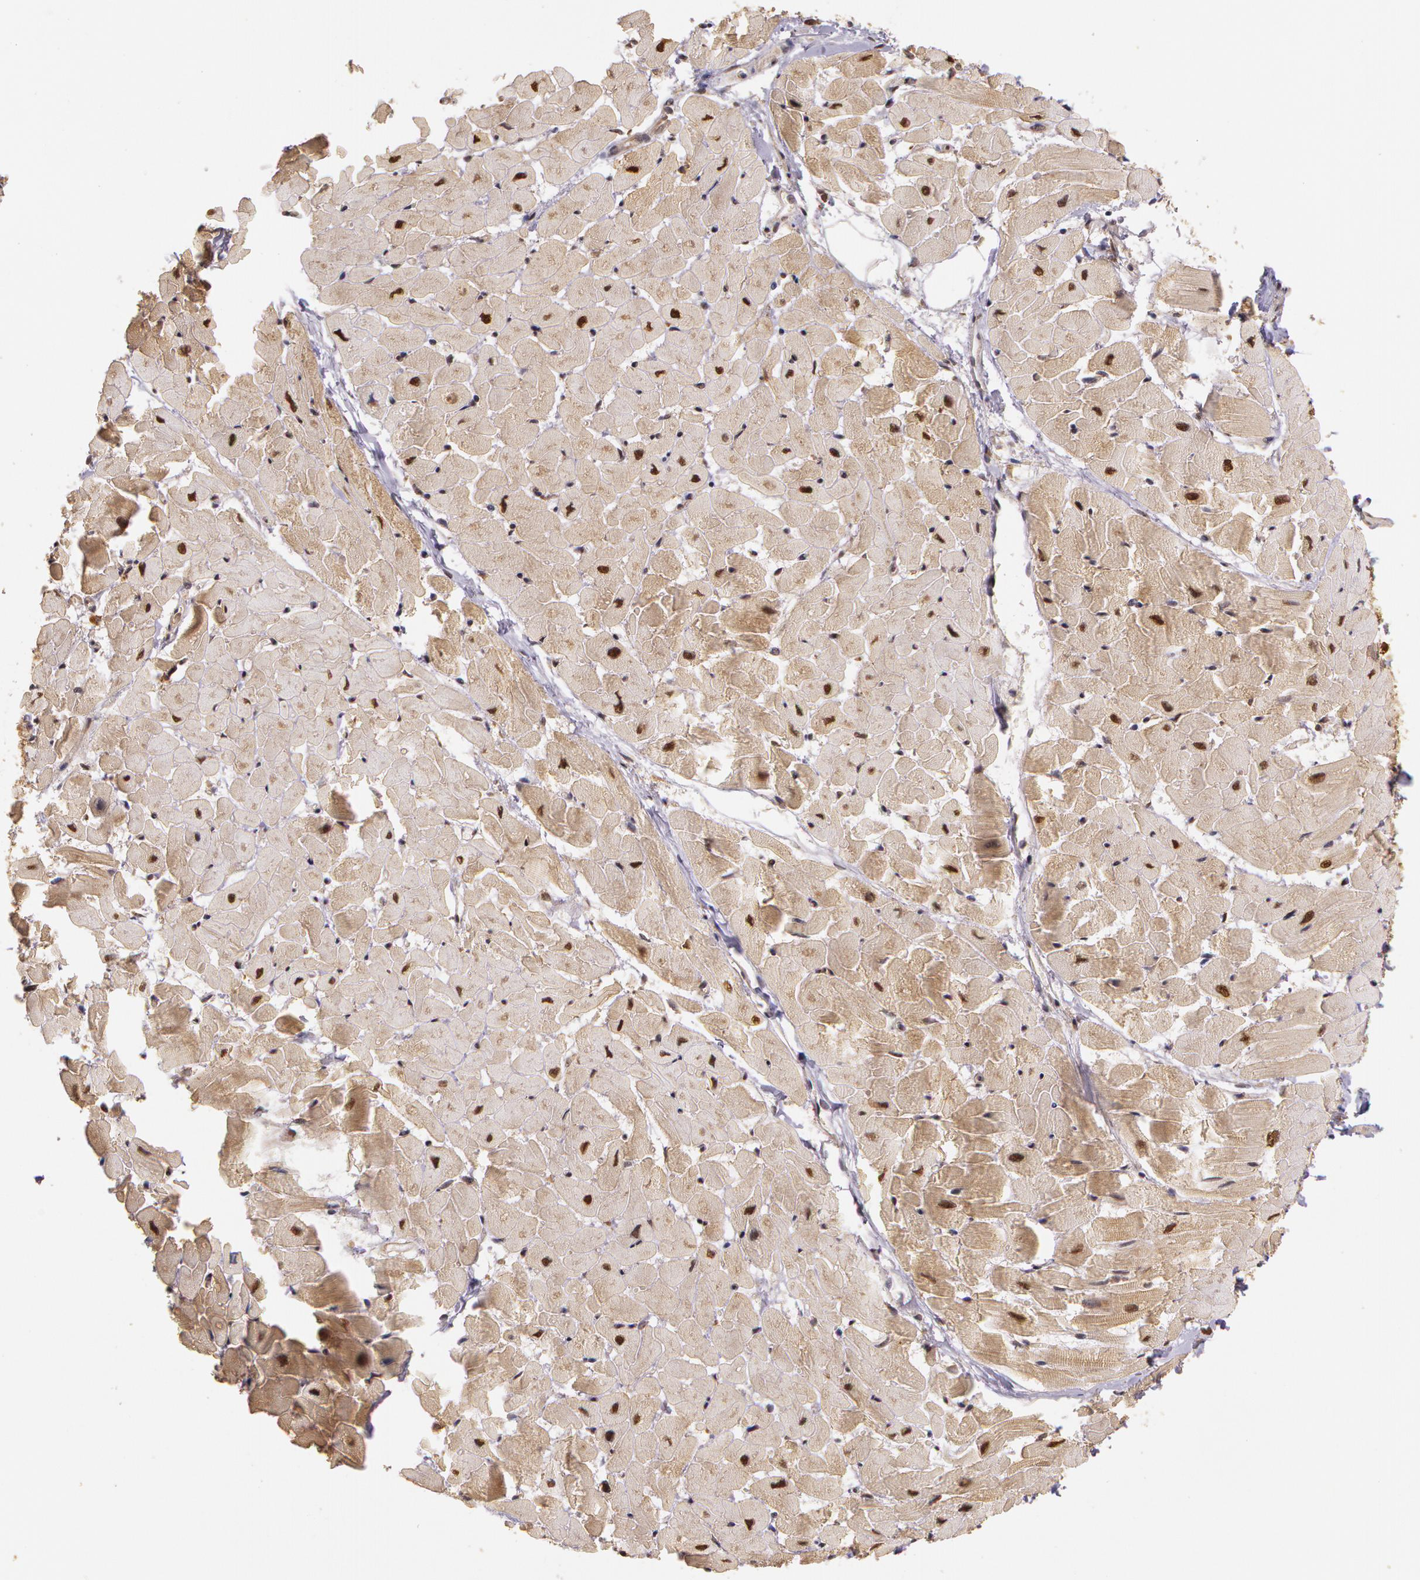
{"staining": {"intensity": "moderate", "quantity": ">75%", "location": "cytoplasmic/membranous"}, "tissue": "heart muscle", "cell_type": "Cardiomyocytes", "image_type": "normal", "snomed": [{"axis": "morphology", "description": "Normal tissue, NOS"}, {"axis": "topography", "description": "Heart"}], "caption": "Protein expression analysis of benign human heart muscle reveals moderate cytoplasmic/membranous staining in approximately >75% of cardiomyocytes. (IHC, brightfield microscopy, high magnification).", "gene": "ASCC2", "patient": {"sex": "female", "age": 19}}